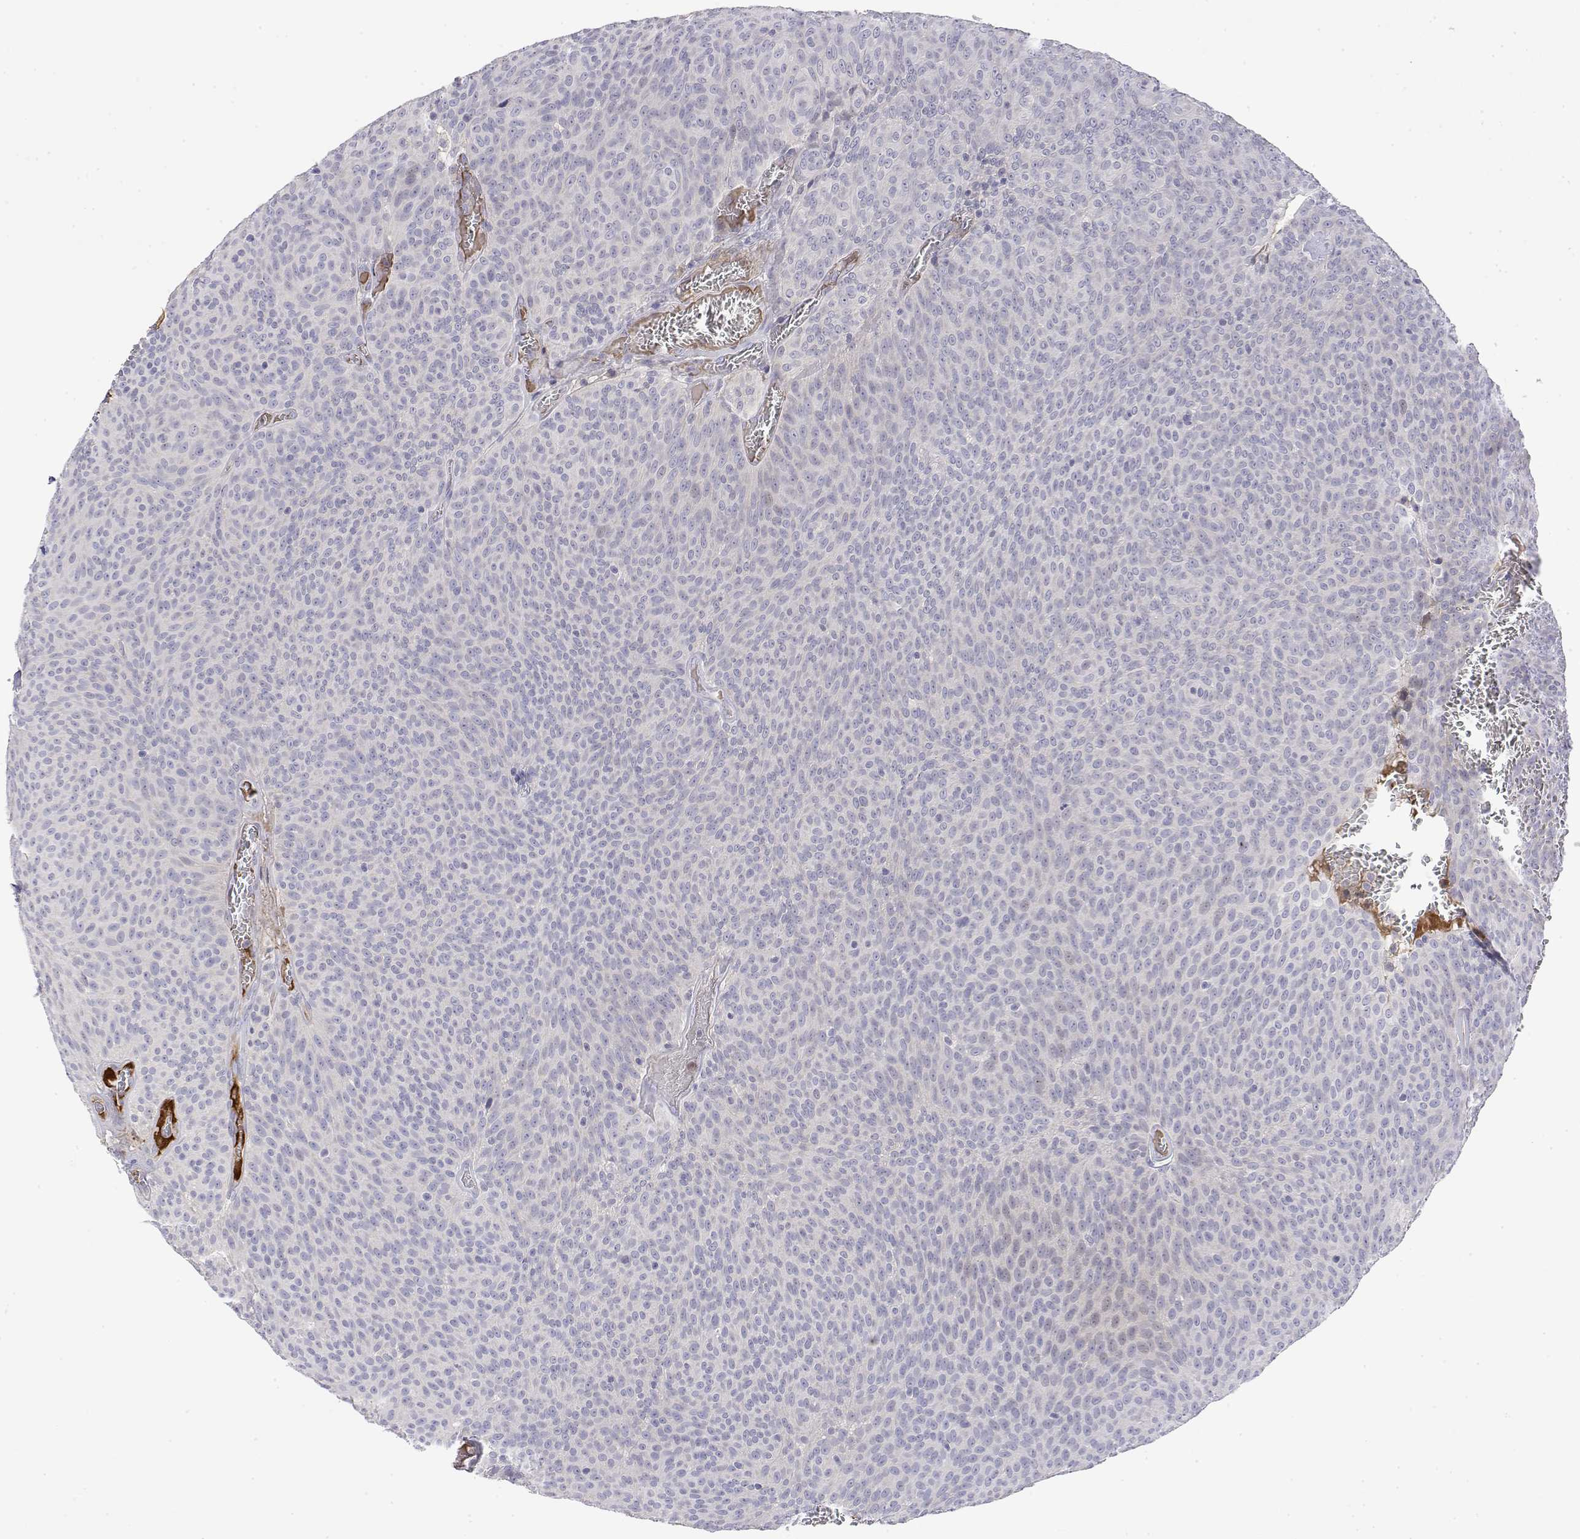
{"staining": {"intensity": "negative", "quantity": "none", "location": "none"}, "tissue": "urothelial cancer", "cell_type": "Tumor cells", "image_type": "cancer", "snomed": [{"axis": "morphology", "description": "Urothelial carcinoma, Low grade"}, {"axis": "topography", "description": "Urinary bladder"}], "caption": "Tumor cells are negative for protein expression in human urothelial cancer.", "gene": "GGACT", "patient": {"sex": "male", "age": 77}}